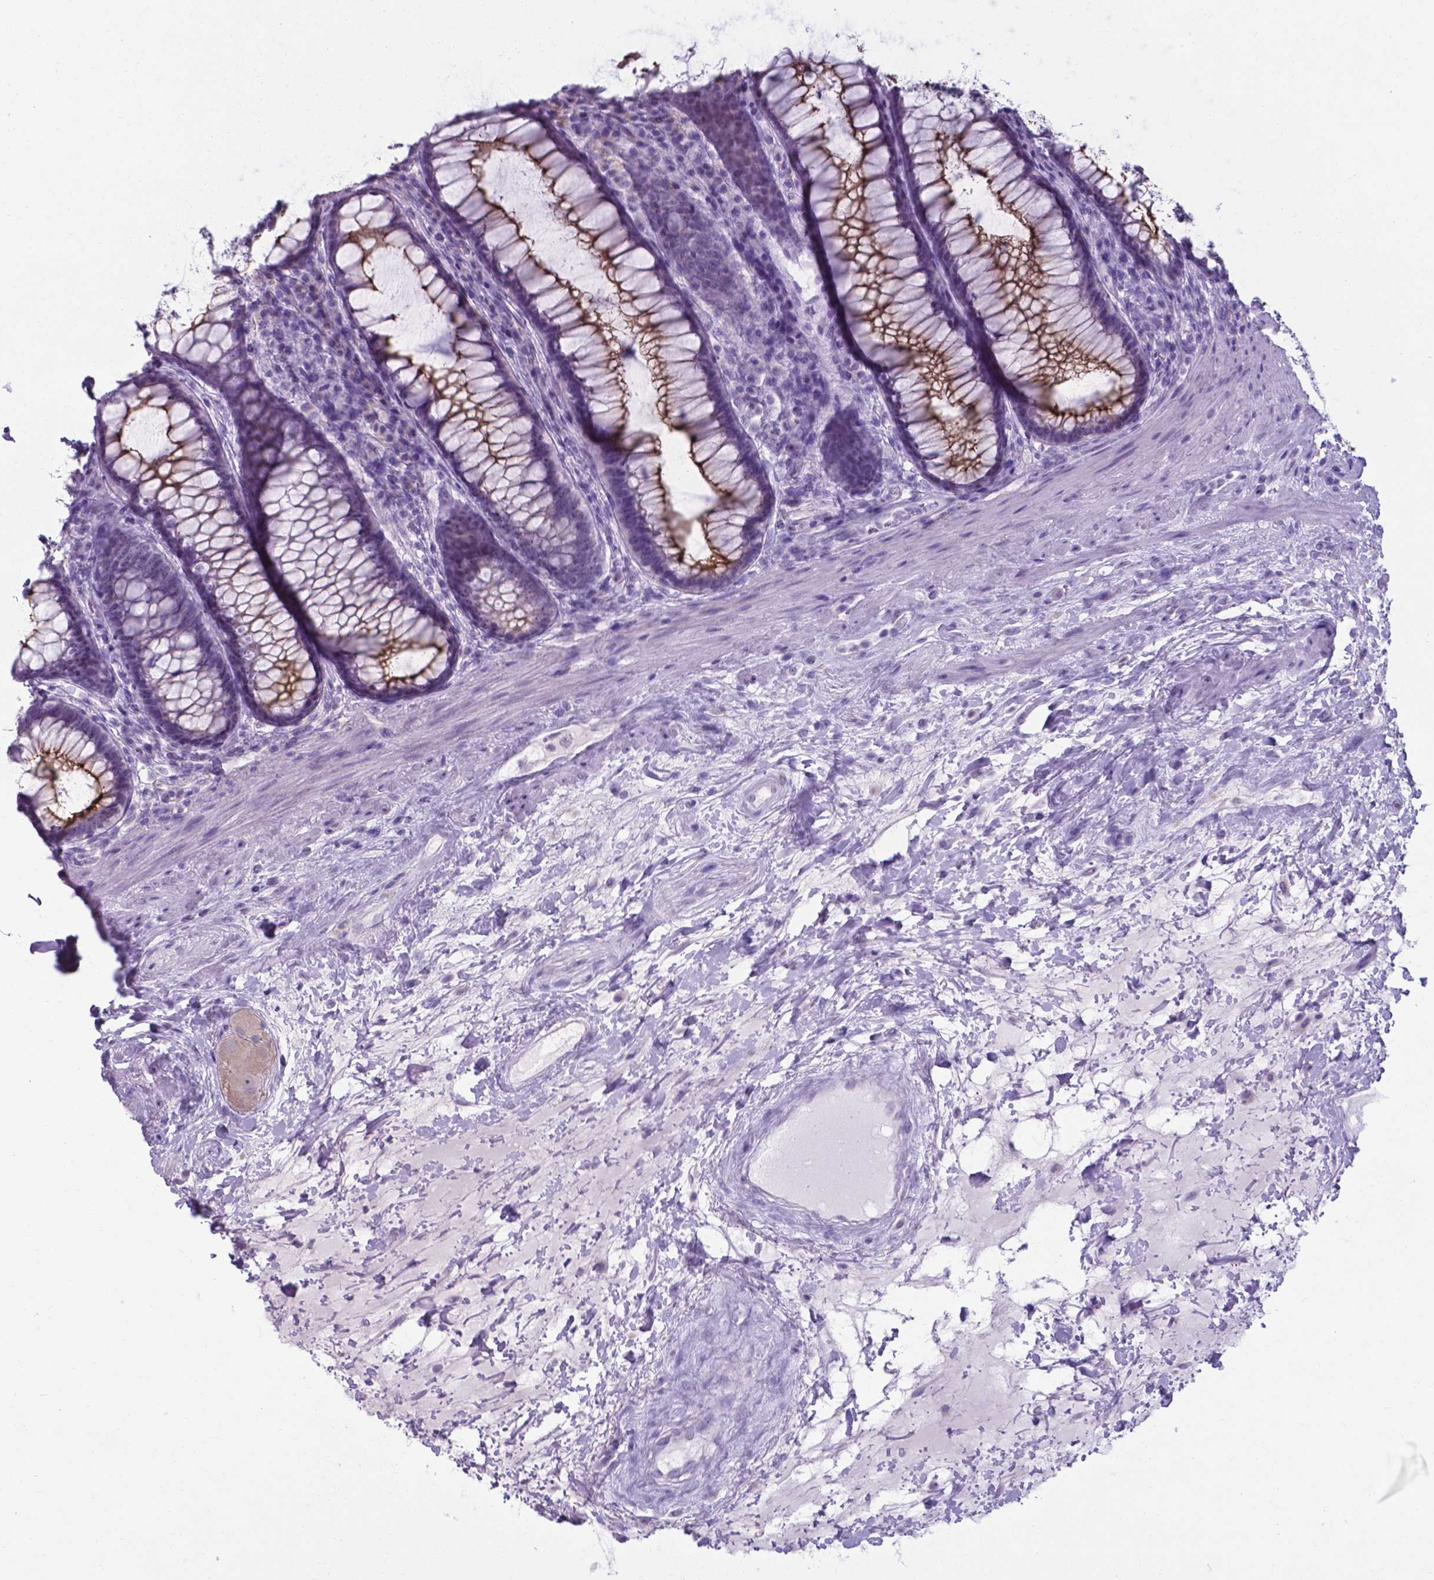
{"staining": {"intensity": "strong", "quantity": ">75%", "location": "cytoplasmic/membranous"}, "tissue": "rectum", "cell_type": "Glandular cells", "image_type": "normal", "snomed": [{"axis": "morphology", "description": "Normal tissue, NOS"}, {"axis": "topography", "description": "Rectum"}], "caption": "Immunohistochemical staining of benign rectum shows high levels of strong cytoplasmic/membranous expression in approximately >75% of glandular cells. The protein of interest is shown in brown color, while the nuclei are stained blue.", "gene": "AP5B1", "patient": {"sex": "male", "age": 72}}